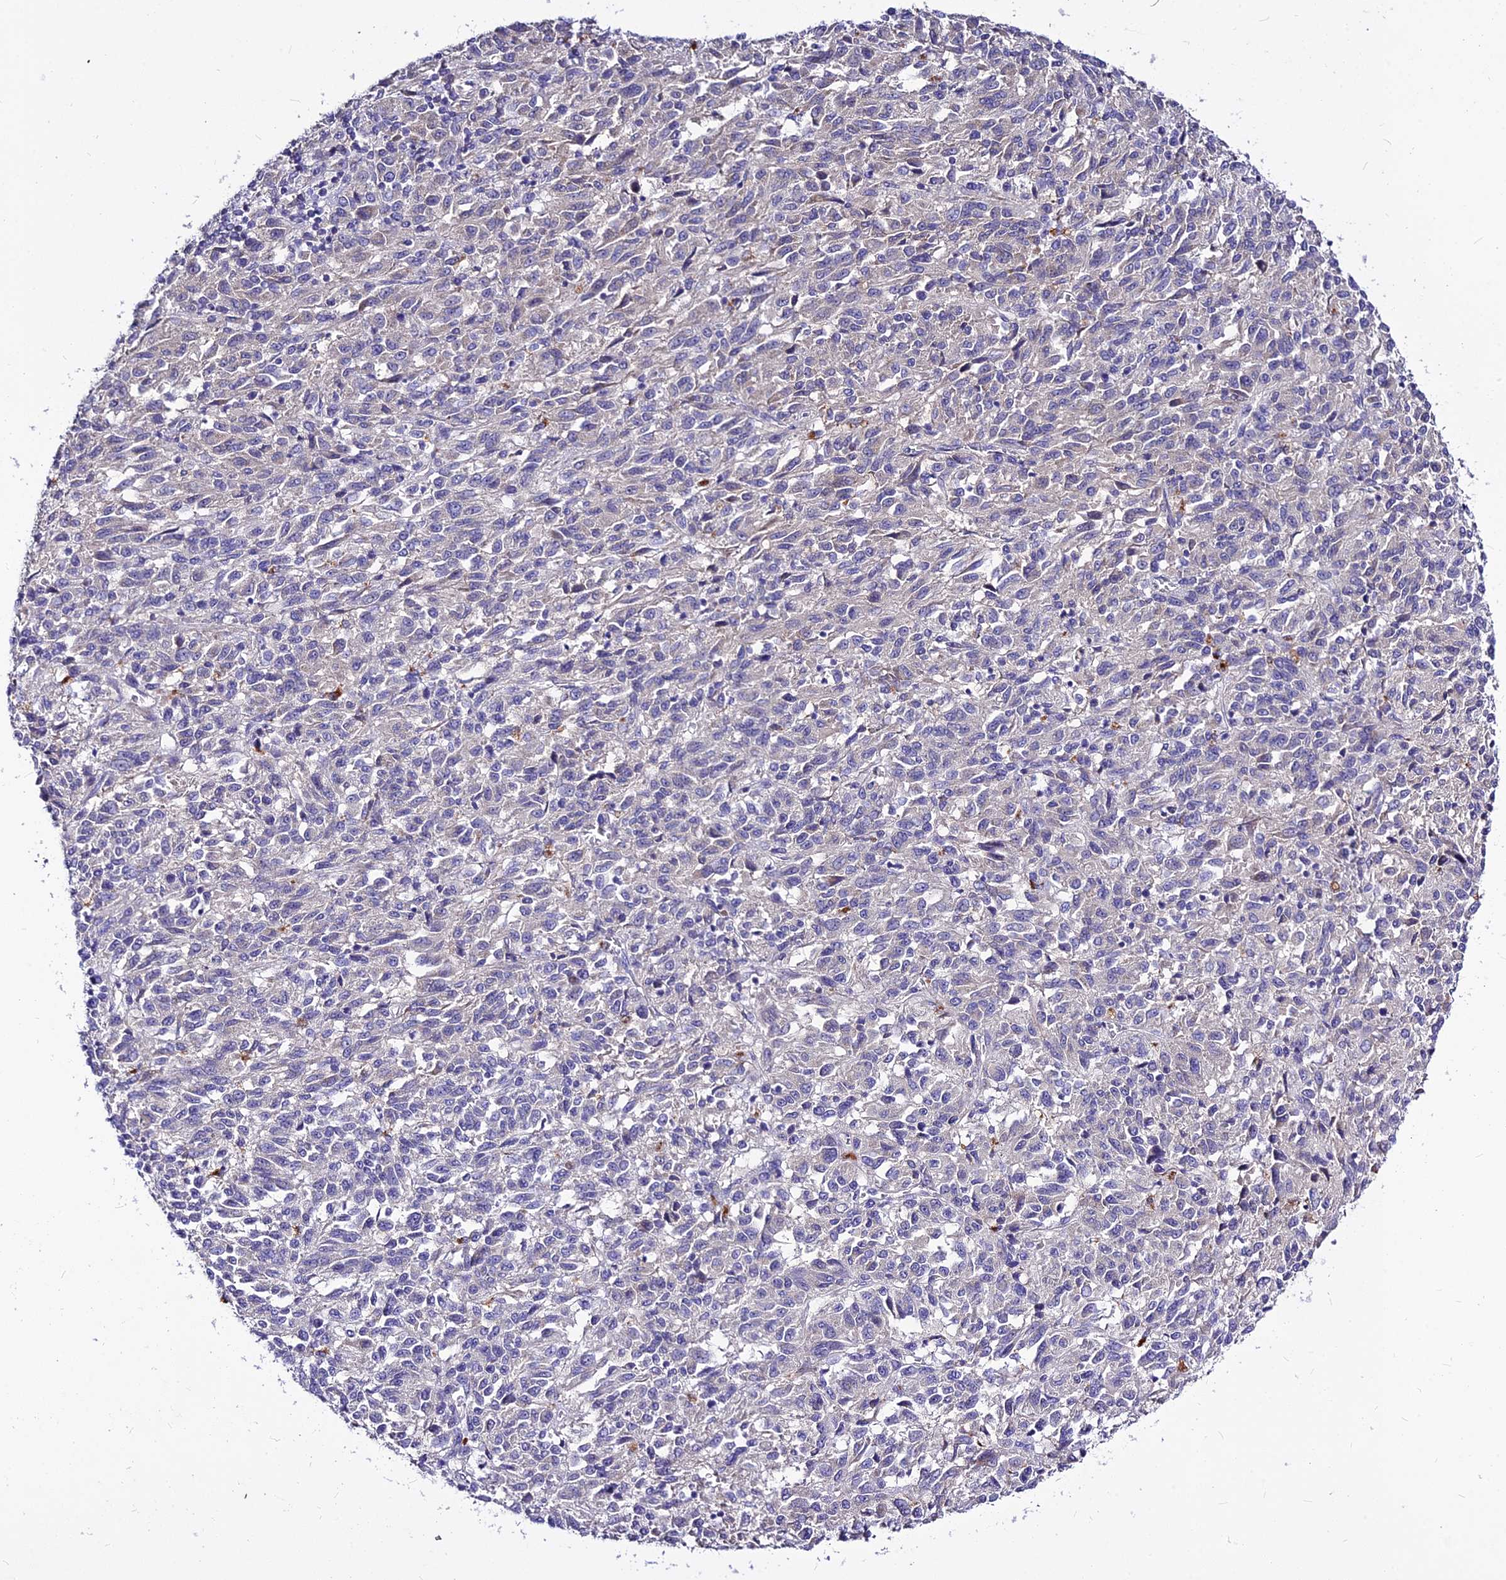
{"staining": {"intensity": "negative", "quantity": "none", "location": "none"}, "tissue": "melanoma", "cell_type": "Tumor cells", "image_type": "cancer", "snomed": [{"axis": "morphology", "description": "Malignant melanoma, Metastatic site"}, {"axis": "topography", "description": "Lung"}], "caption": "An IHC image of melanoma is shown. There is no staining in tumor cells of melanoma.", "gene": "CZIB", "patient": {"sex": "male", "age": 64}}